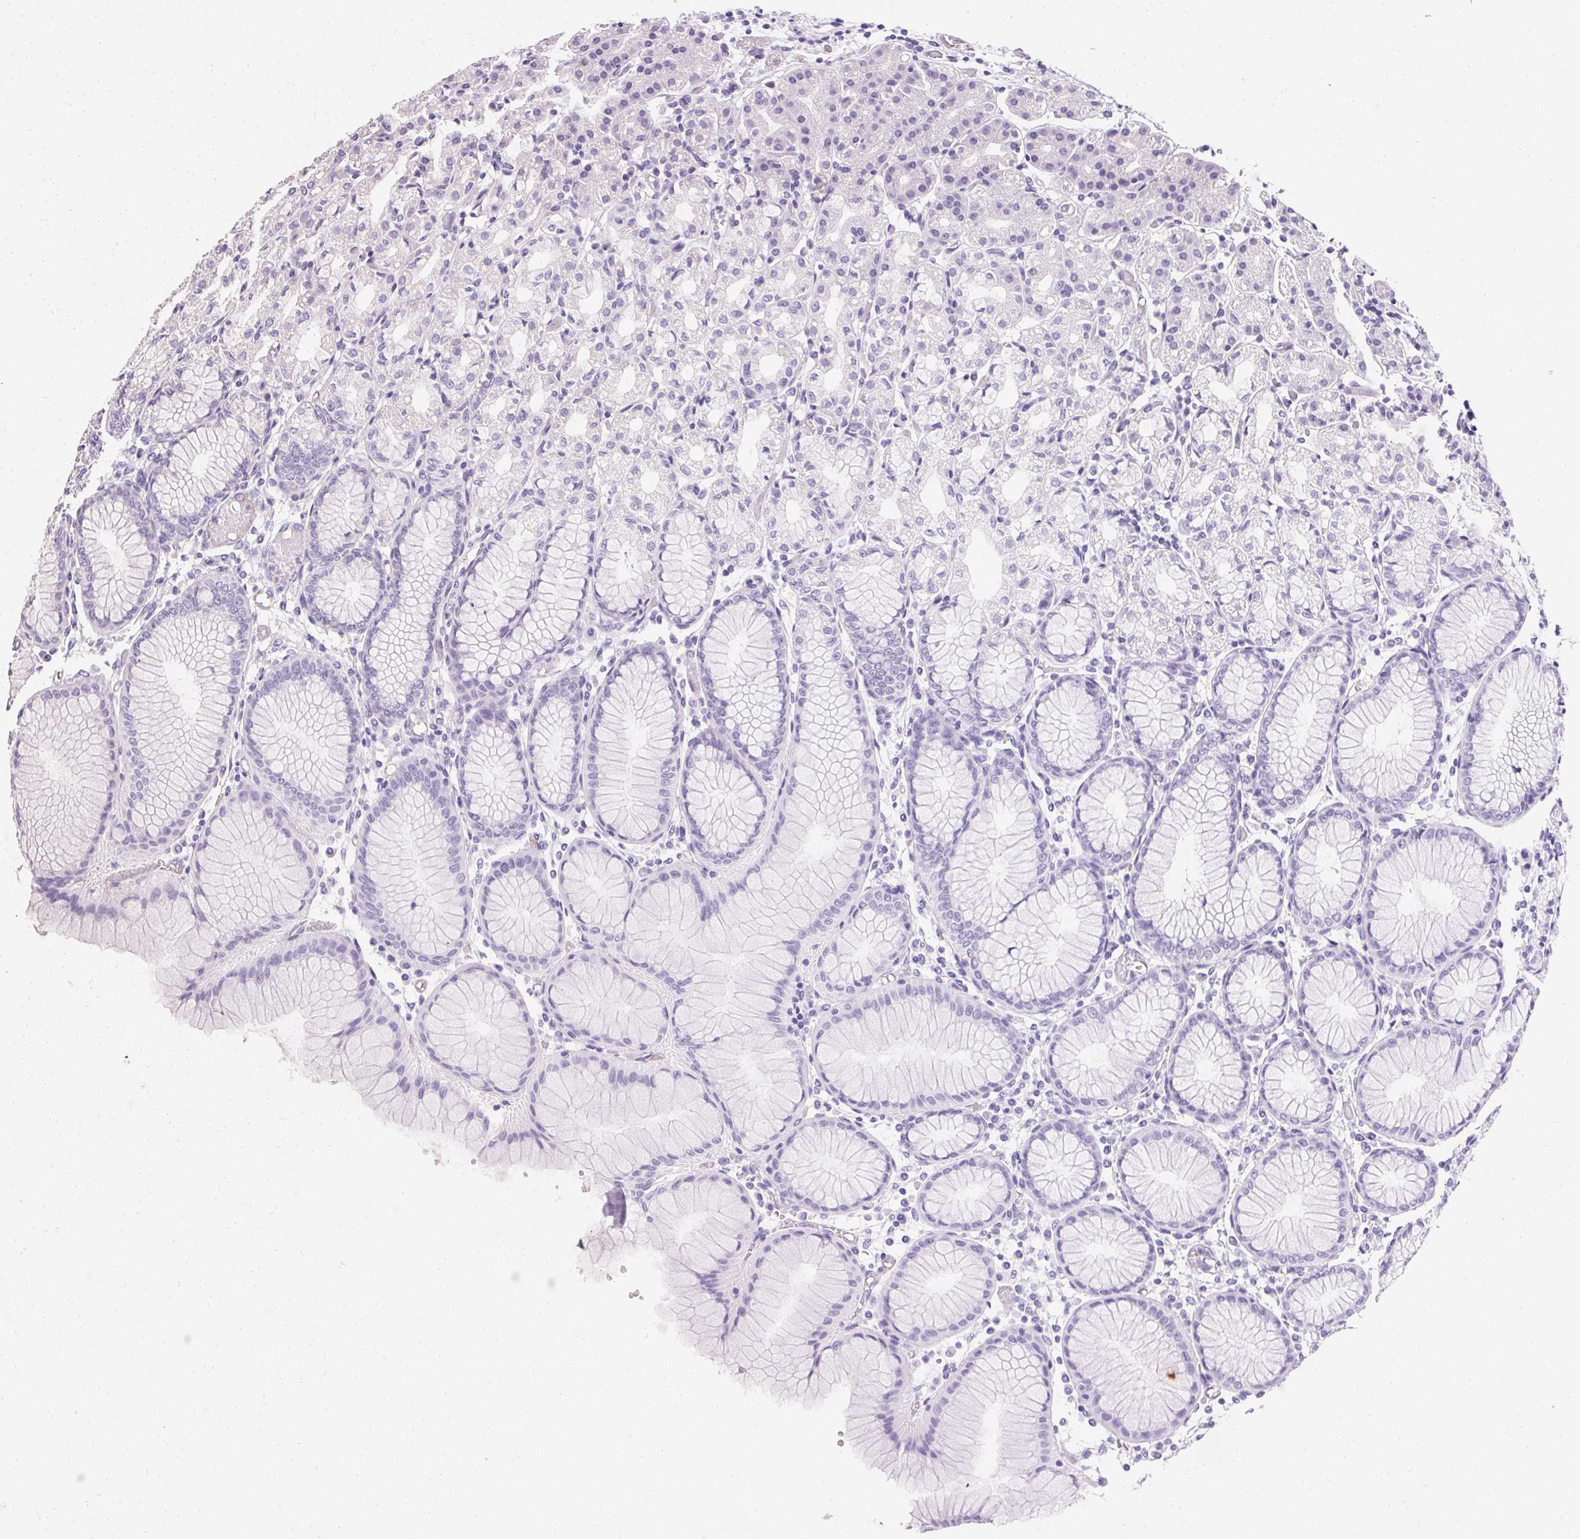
{"staining": {"intensity": "negative", "quantity": "none", "location": "none"}, "tissue": "stomach", "cell_type": "Glandular cells", "image_type": "normal", "snomed": [{"axis": "morphology", "description": "Normal tissue, NOS"}, {"axis": "topography", "description": "Stomach"}], "caption": "This is a histopathology image of IHC staining of normal stomach, which shows no positivity in glandular cells. Nuclei are stained in blue.", "gene": "TRIP13", "patient": {"sex": "female", "age": 57}}